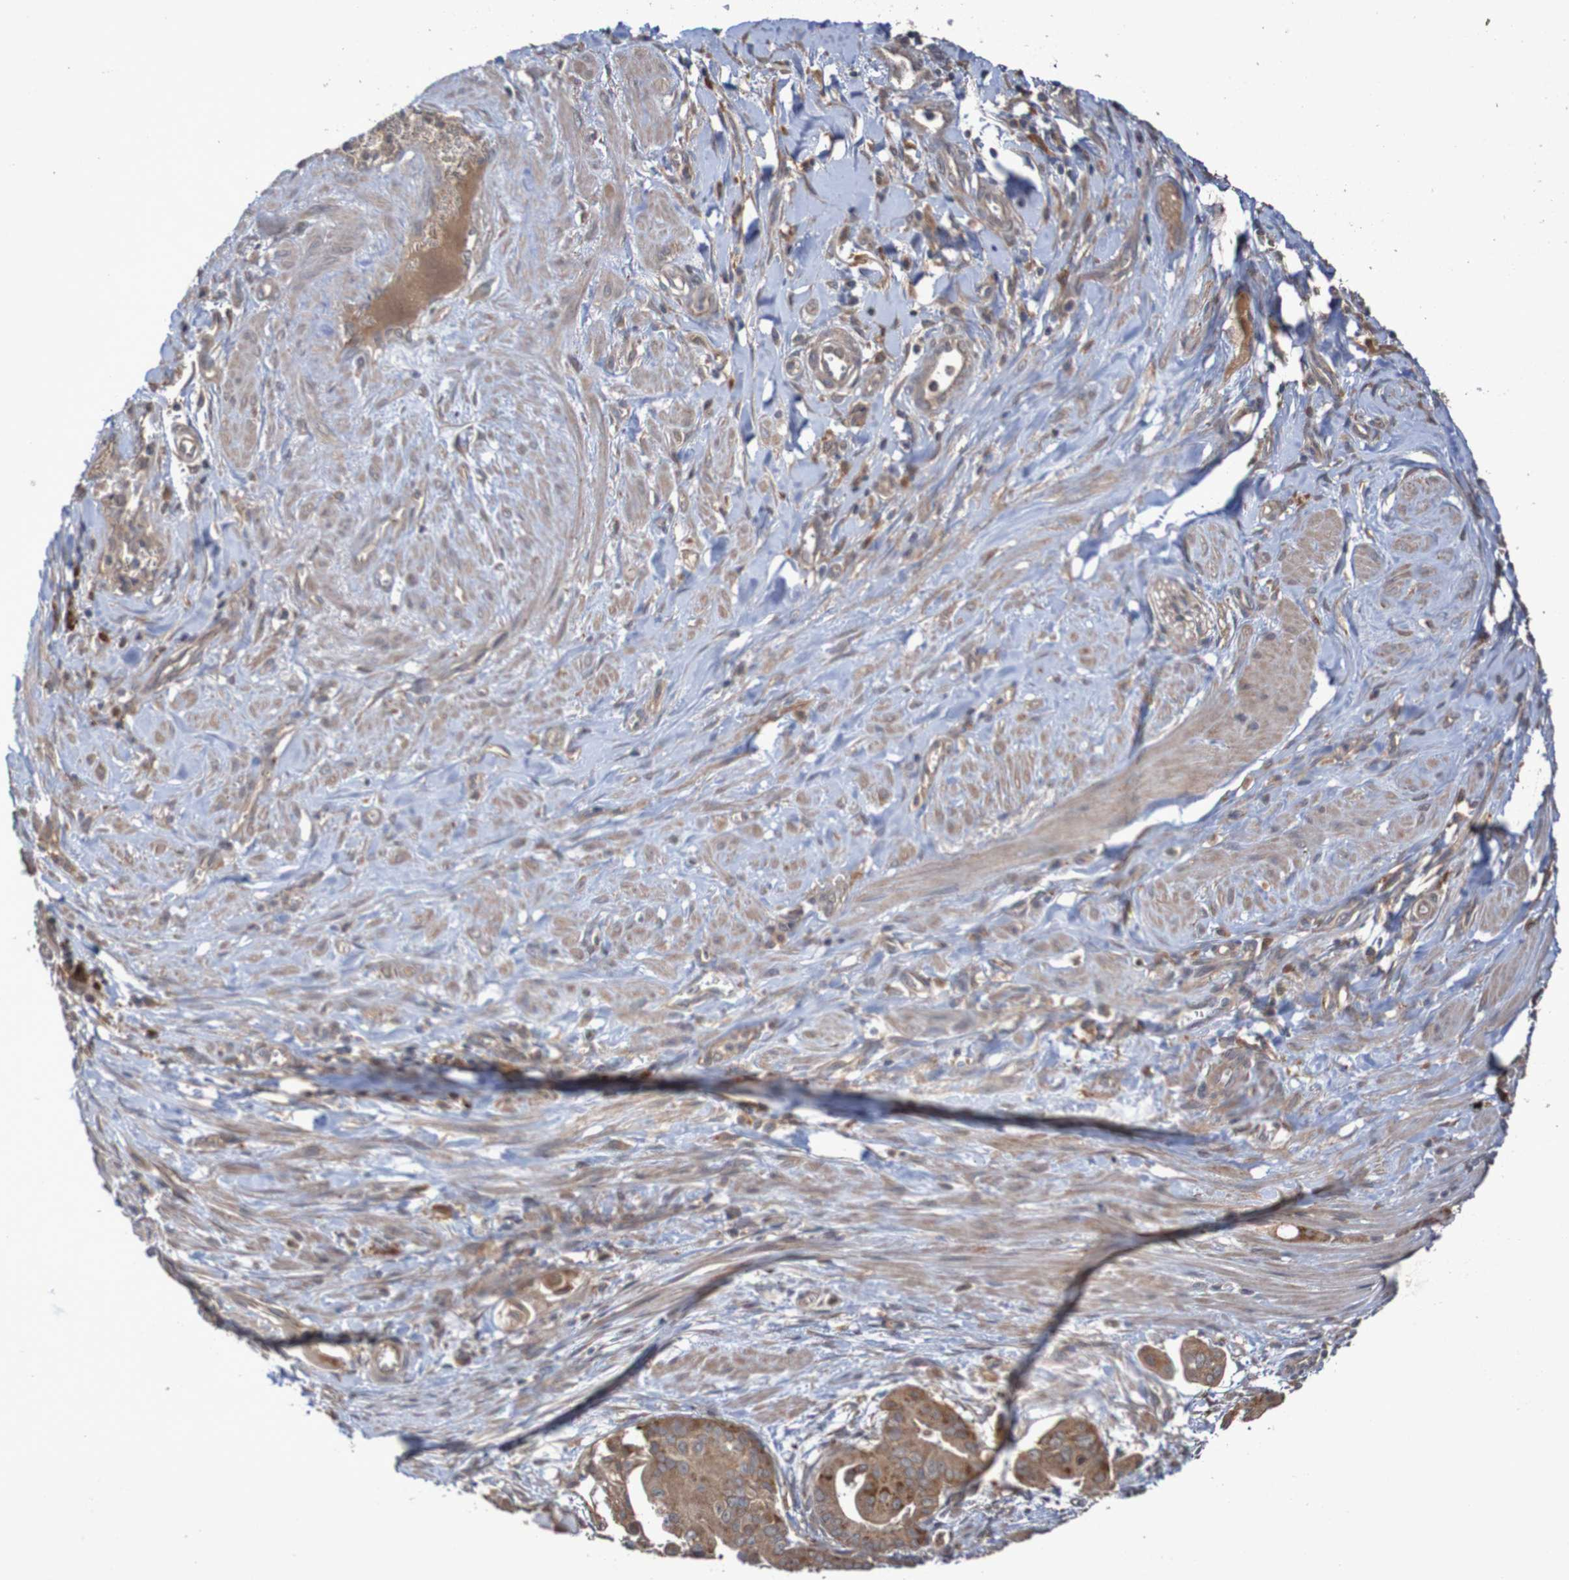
{"staining": {"intensity": "moderate", "quantity": ">75%", "location": "cytoplasmic/membranous"}, "tissue": "pancreatic cancer", "cell_type": "Tumor cells", "image_type": "cancer", "snomed": [{"axis": "morphology", "description": "Adenocarcinoma, NOS"}, {"axis": "topography", "description": "Pancreas"}], "caption": "Tumor cells display moderate cytoplasmic/membranous positivity in approximately >75% of cells in pancreatic adenocarcinoma. (DAB (3,3'-diaminobenzidine) = brown stain, brightfield microscopy at high magnification).", "gene": "PHYH", "patient": {"sex": "female", "age": 75}}